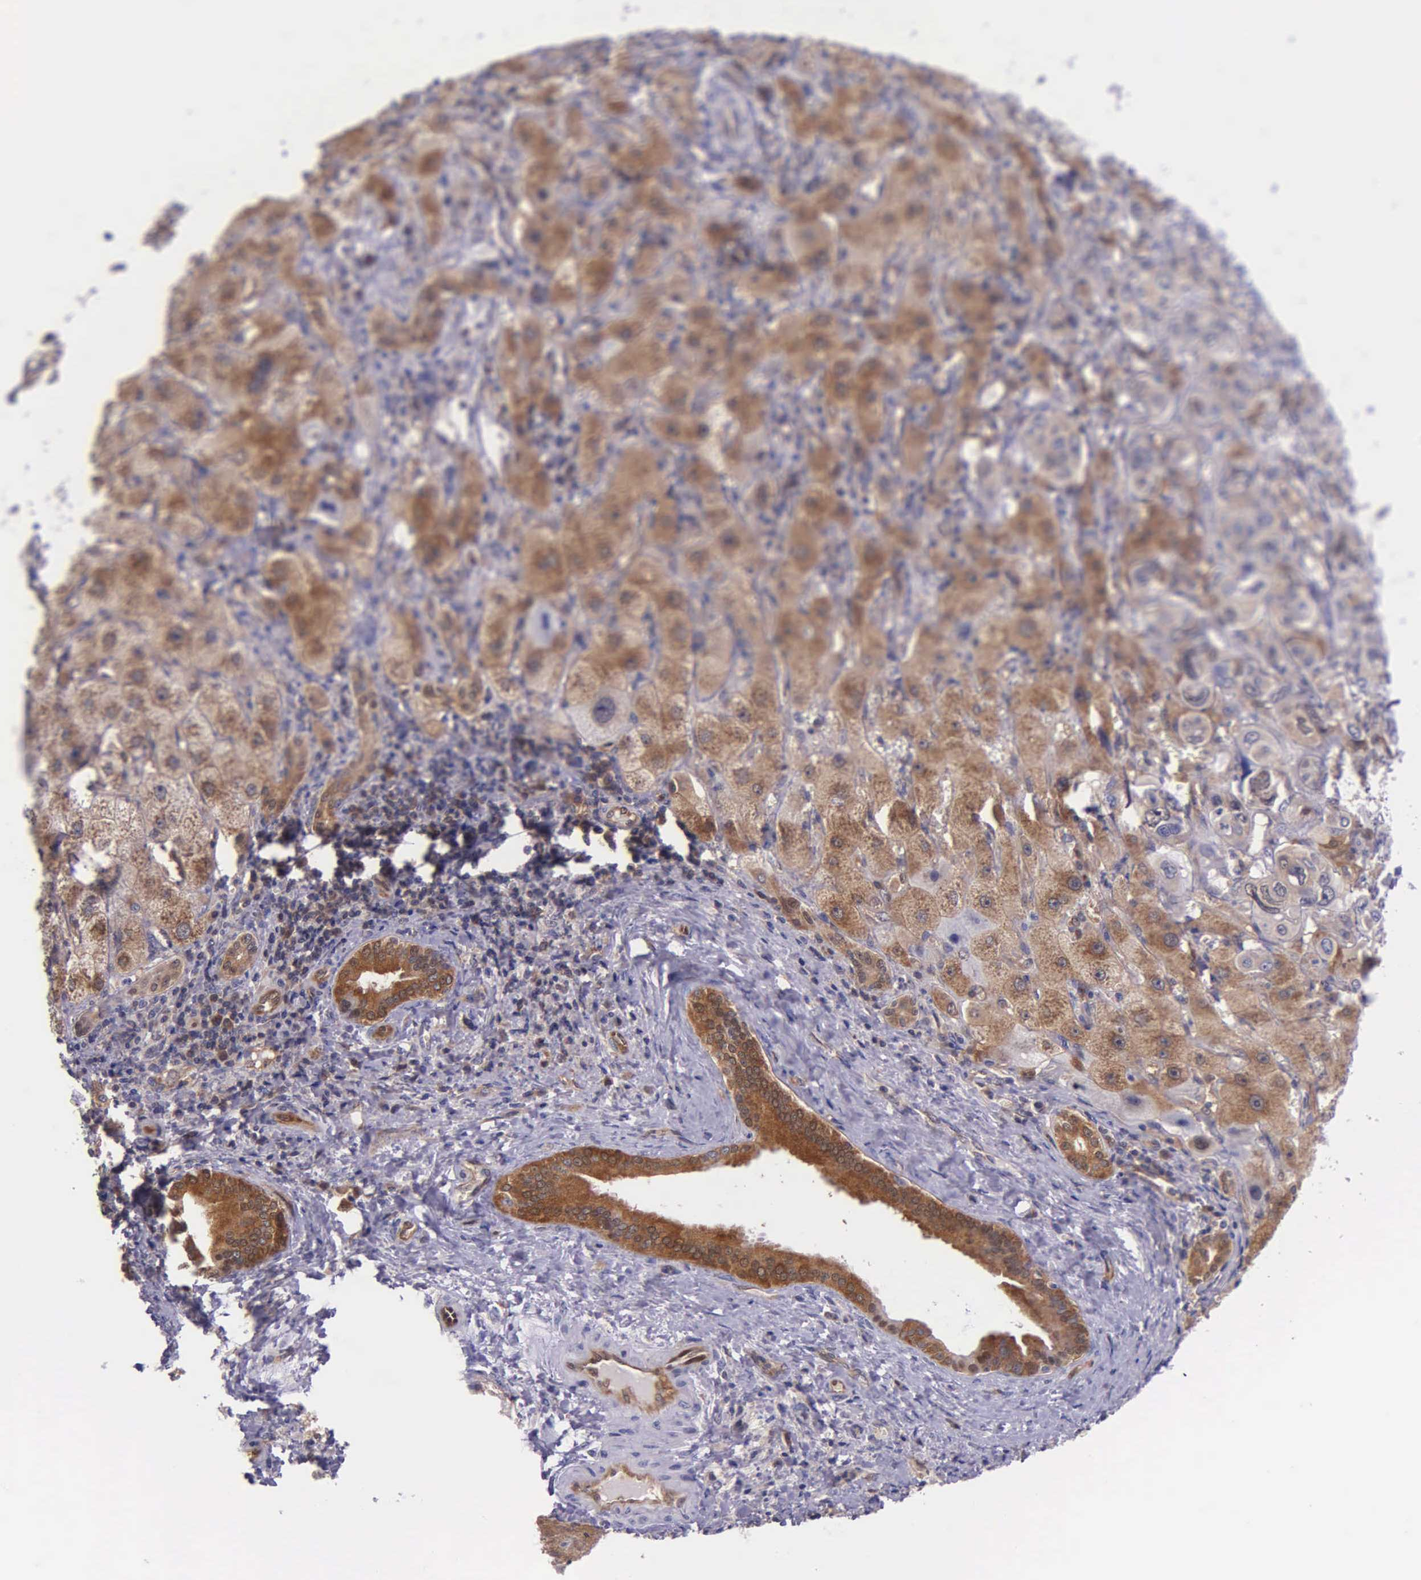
{"staining": {"intensity": "moderate", "quantity": ">75%", "location": "cytoplasmic/membranous"}, "tissue": "liver cancer", "cell_type": "Tumor cells", "image_type": "cancer", "snomed": [{"axis": "morphology", "description": "Cholangiocarcinoma"}, {"axis": "topography", "description": "Liver"}], "caption": "Brown immunohistochemical staining in human cholangiocarcinoma (liver) shows moderate cytoplasmic/membranous expression in approximately >75% of tumor cells. The protein is shown in brown color, while the nuclei are stained blue.", "gene": "GMPR2", "patient": {"sex": "female", "age": 79}}